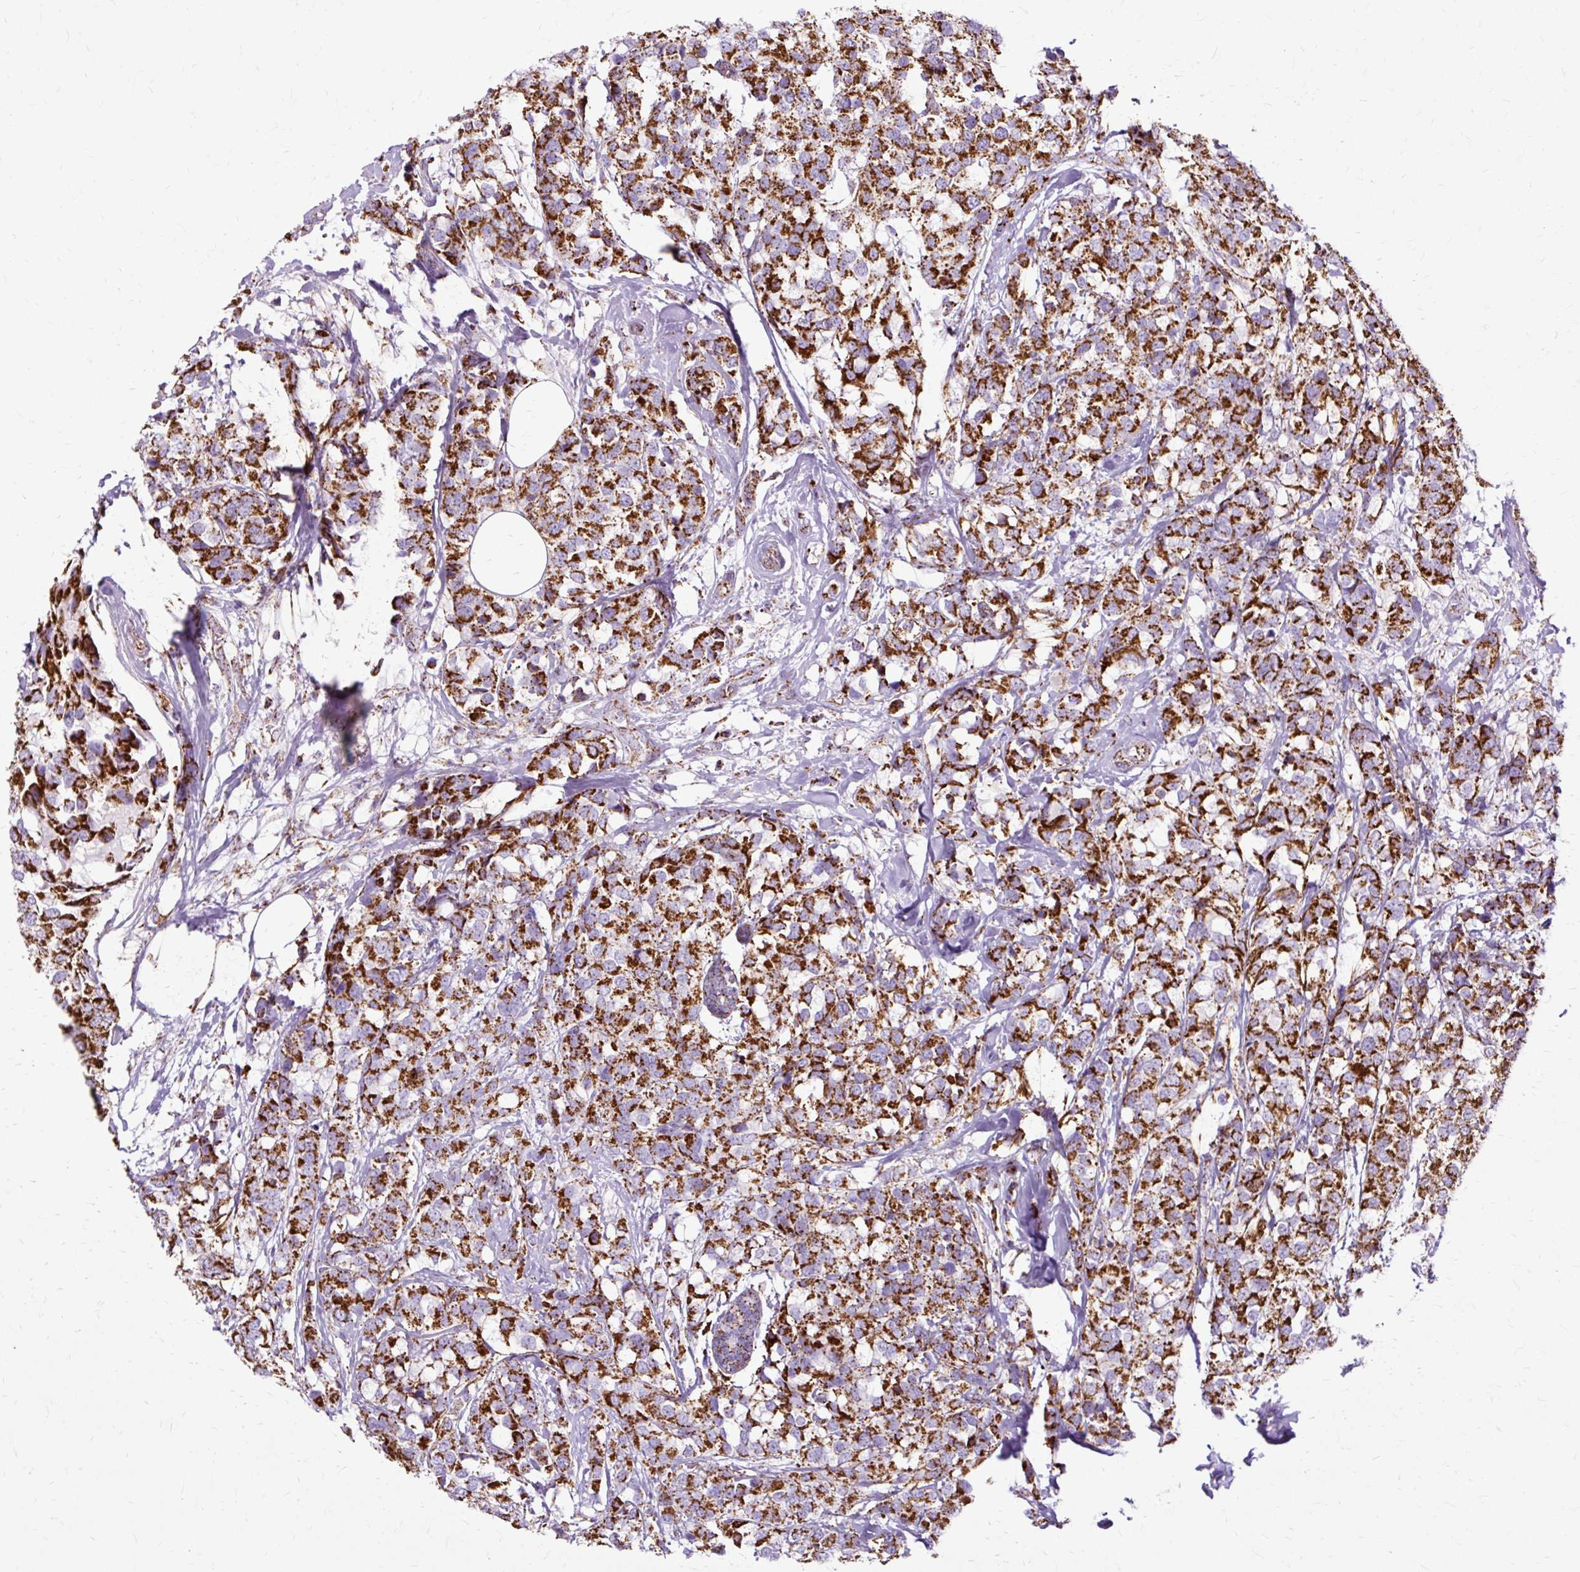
{"staining": {"intensity": "strong", "quantity": ">75%", "location": "cytoplasmic/membranous"}, "tissue": "breast cancer", "cell_type": "Tumor cells", "image_type": "cancer", "snomed": [{"axis": "morphology", "description": "Lobular carcinoma"}, {"axis": "topography", "description": "Breast"}], "caption": "This is a micrograph of immunohistochemistry (IHC) staining of breast lobular carcinoma, which shows strong positivity in the cytoplasmic/membranous of tumor cells.", "gene": "DLAT", "patient": {"sex": "female", "age": 59}}